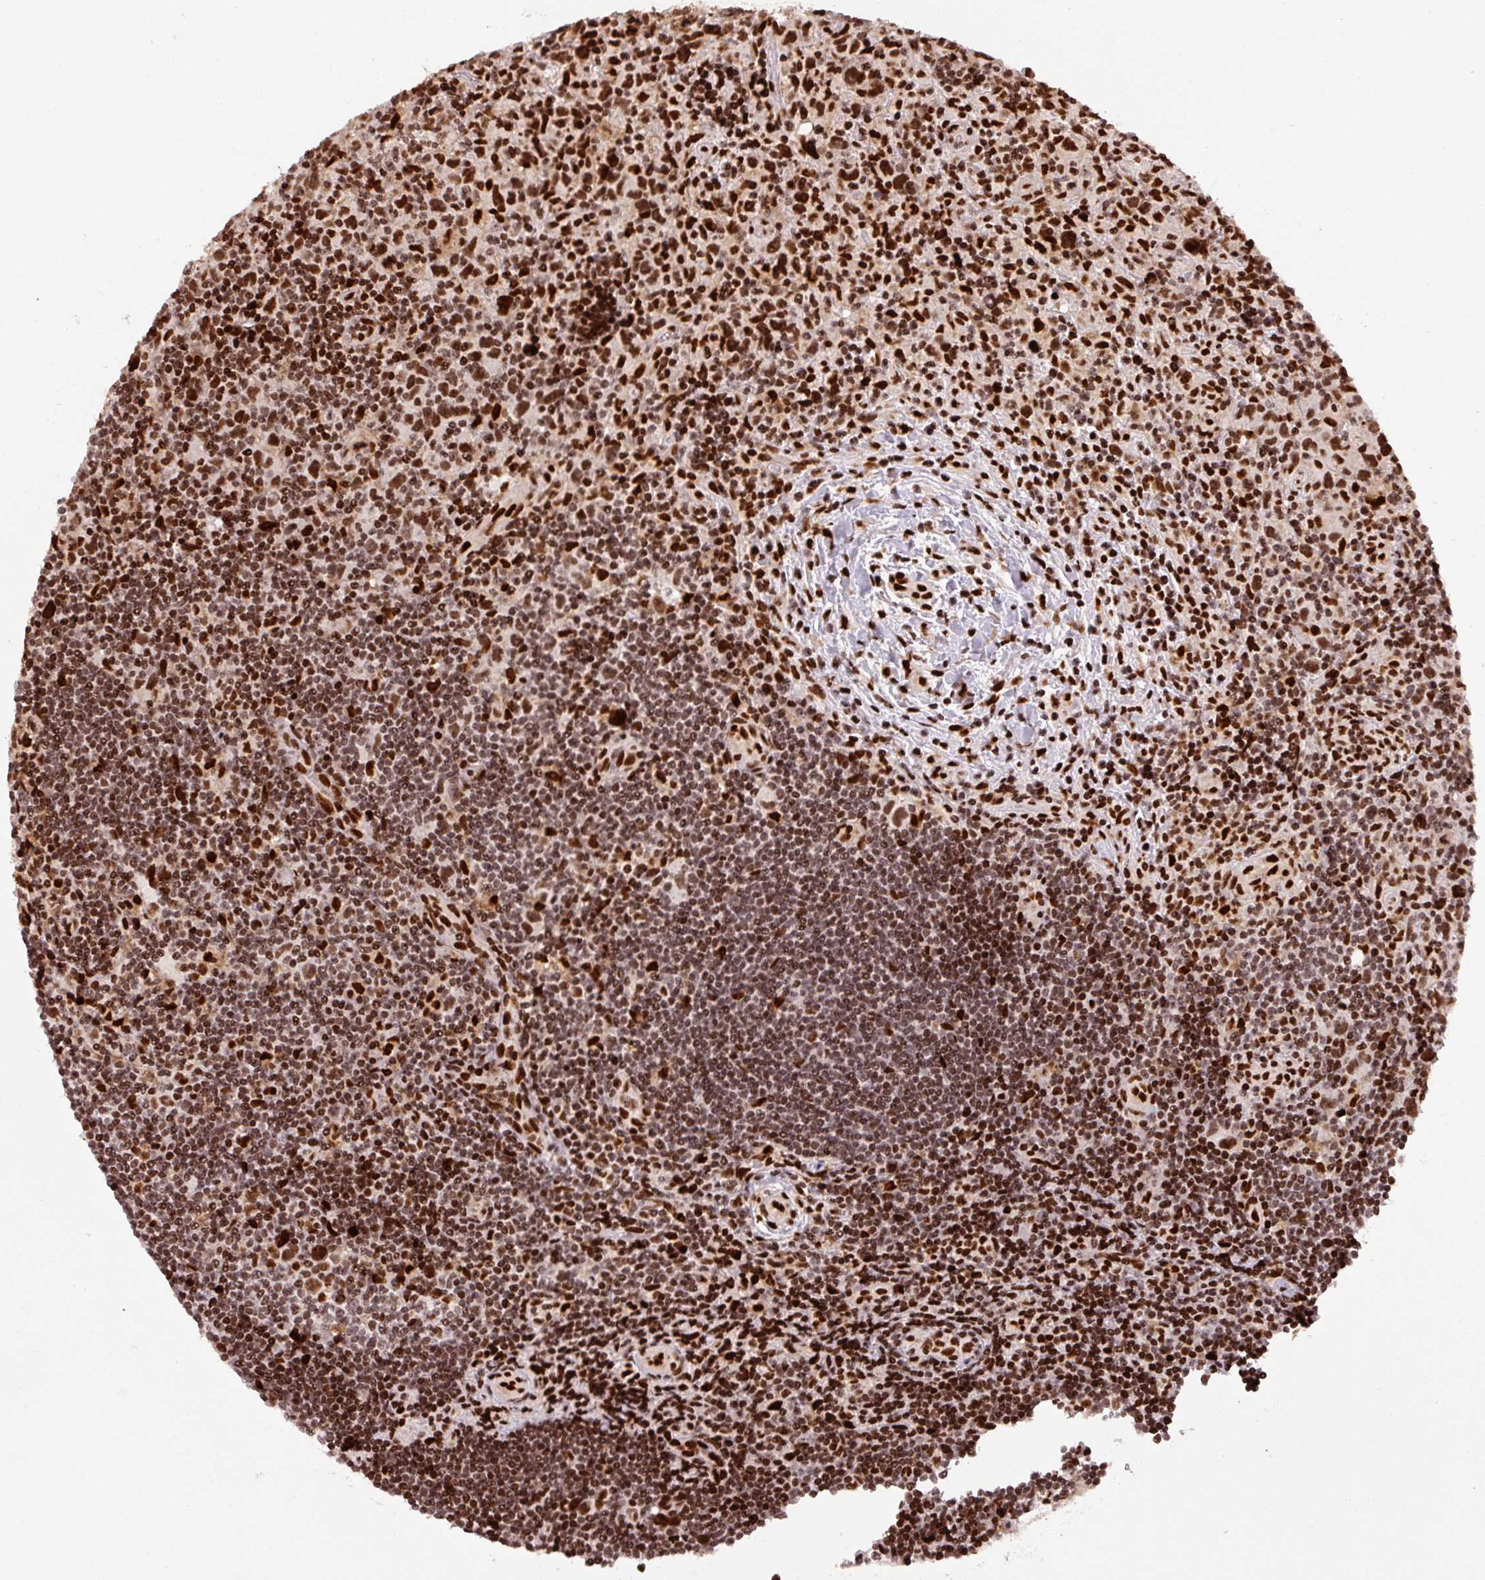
{"staining": {"intensity": "moderate", "quantity": ">75%", "location": "cytoplasmic/membranous"}, "tissue": "lymphoma", "cell_type": "Tumor cells", "image_type": "cancer", "snomed": [{"axis": "morphology", "description": "Hodgkin's disease, NOS"}, {"axis": "topography", "description": "Lymph node"}], "caption": "Immunohistochemical staining of human lymphoma displays medium levels of moderate cytoplasmic/membranous positivity in about >75% of tumor cells.", "gene": "PYDC2", "patient": {"sex": "female", "age": 18}}